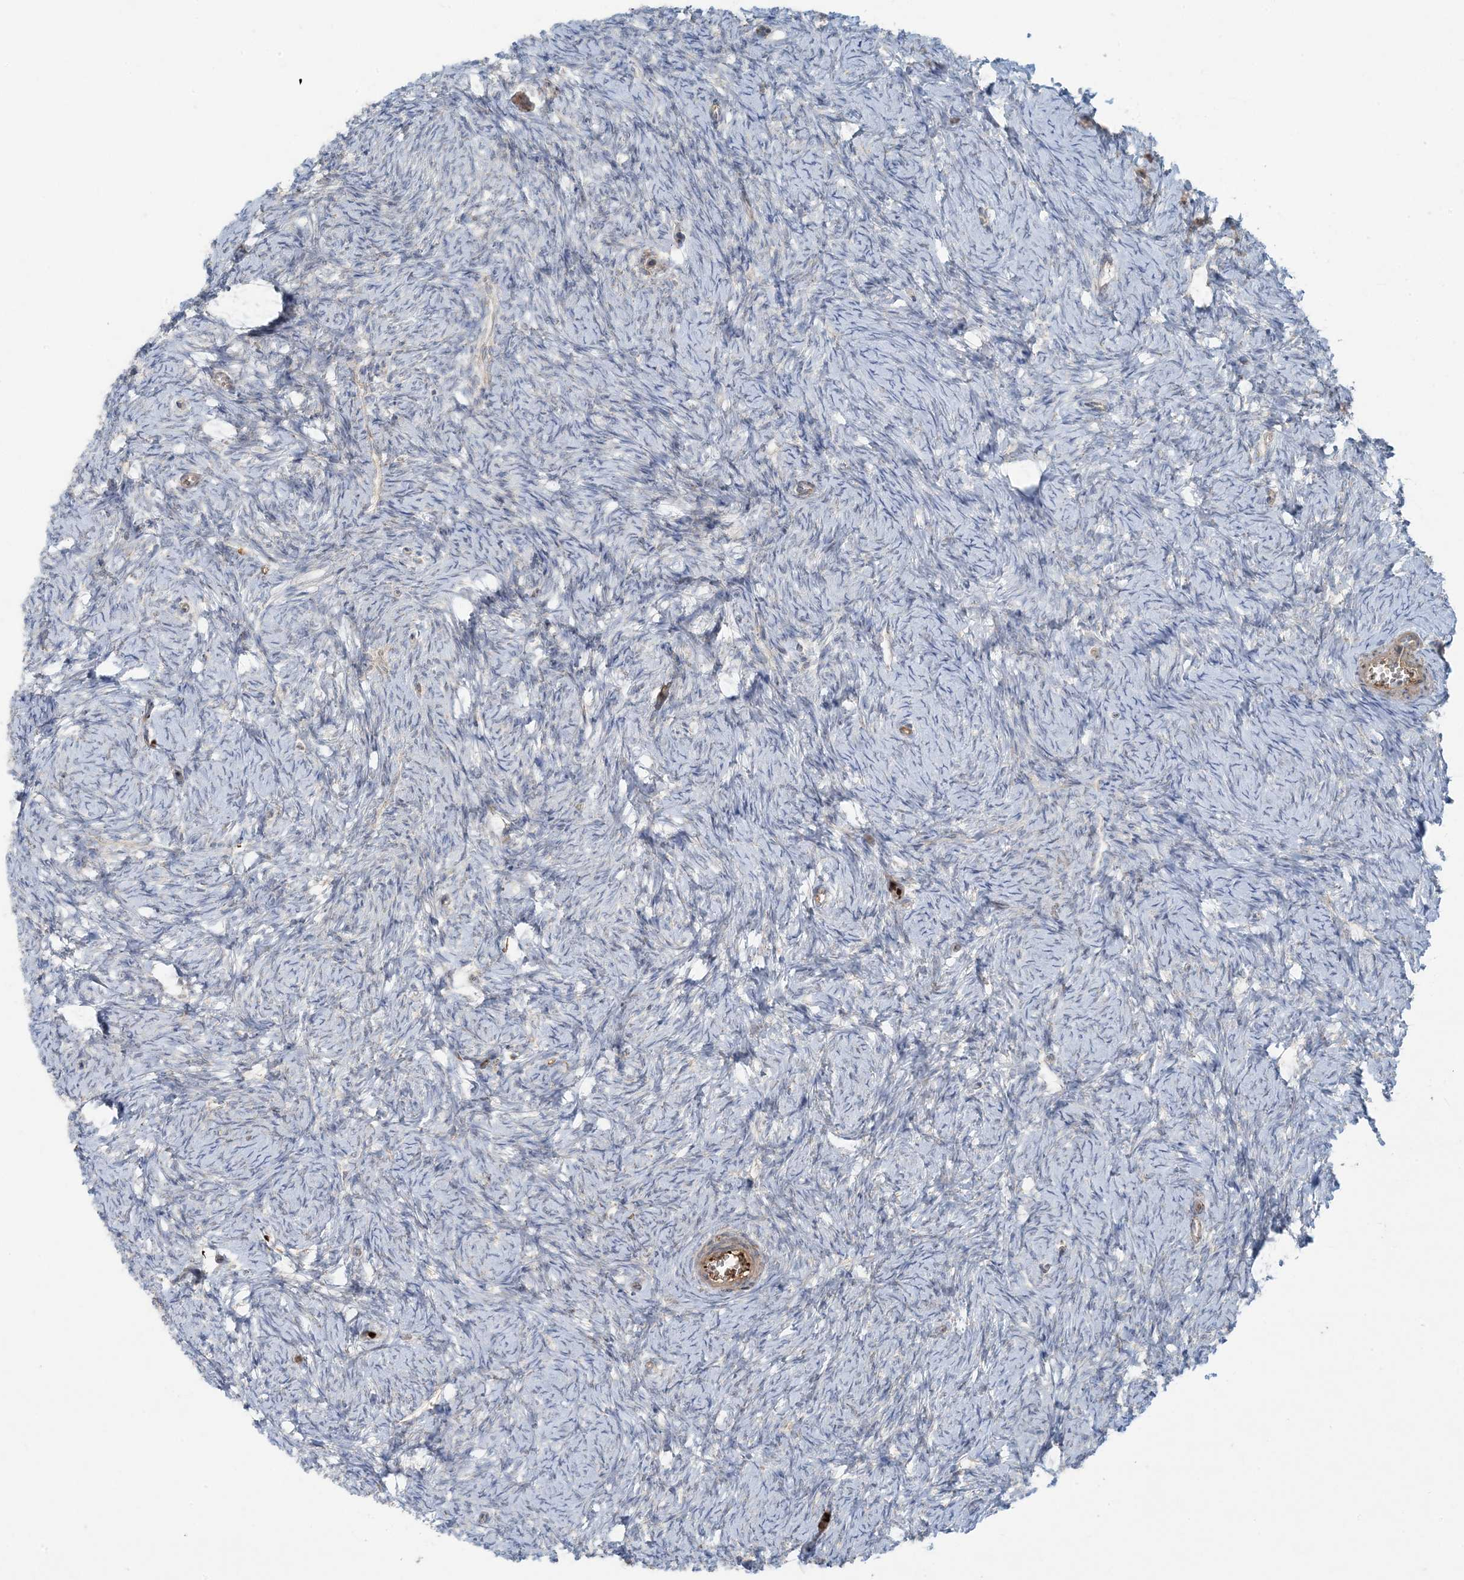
{"staining": {"intensity": "weak", "quantity": "<25%", "location": "cytoplasmic/membranous"}, "tissue": "ovary", "cell_type": "Ovarian stroma cells", "image_type": "normal", "snomed": [{"axis": "morphology", "description": "Normal tissue, NOS"}, {"axis": "morphology", "description": "Cyst, NOS"}, {"axis": "topography", "description": "Ovary"}], "caption": "High magnification brightfield microscopy of normal ovary stained with DAB (3,3'-diaminobenzidine) (brown) and counterstained with hematoxylin (blue): ovarian stroma cells show no significant positivity.", "gene": "PIK3R4", "patient": {"sex": "female", "age": 33}}